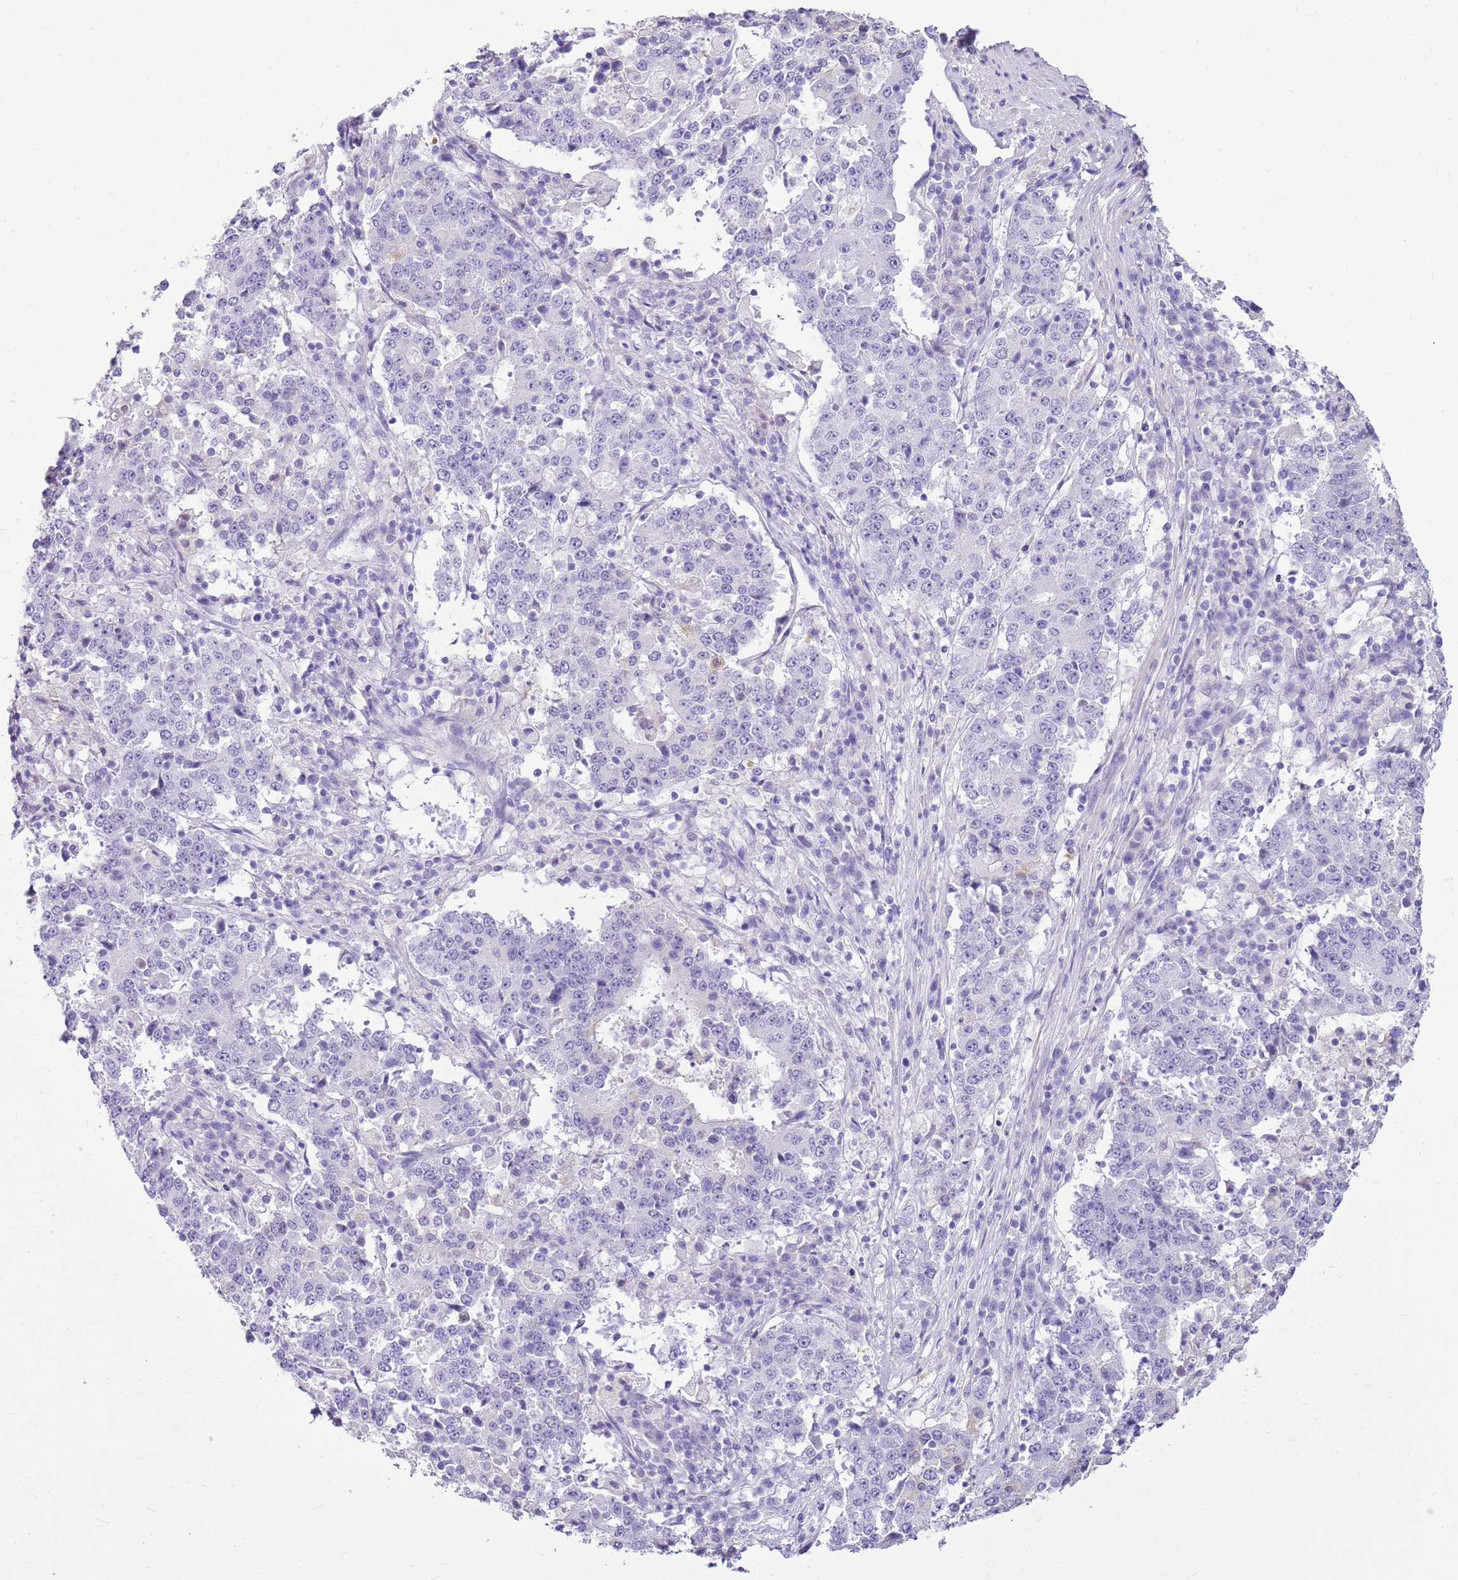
{"staining": {"intensity": "negative", "quantity": "none", "location": "none"}, "tissue": "stomach cancer", "cell_type": "Tumor cells", "image_type": "cancer", "snomed": [{"axis": "morphology", "description": "Adenocarcinoma, NOS"}, {"axis": "topography", "description": "Stomach"}], "caption": "An IHC histopathology image of stomach adenocarcinoma is shown. There is no staining in tumor cells of stomach adenocarcinoma.", "gene": "SULT1E1", "patient": {"sex": "male", "age": 59}}